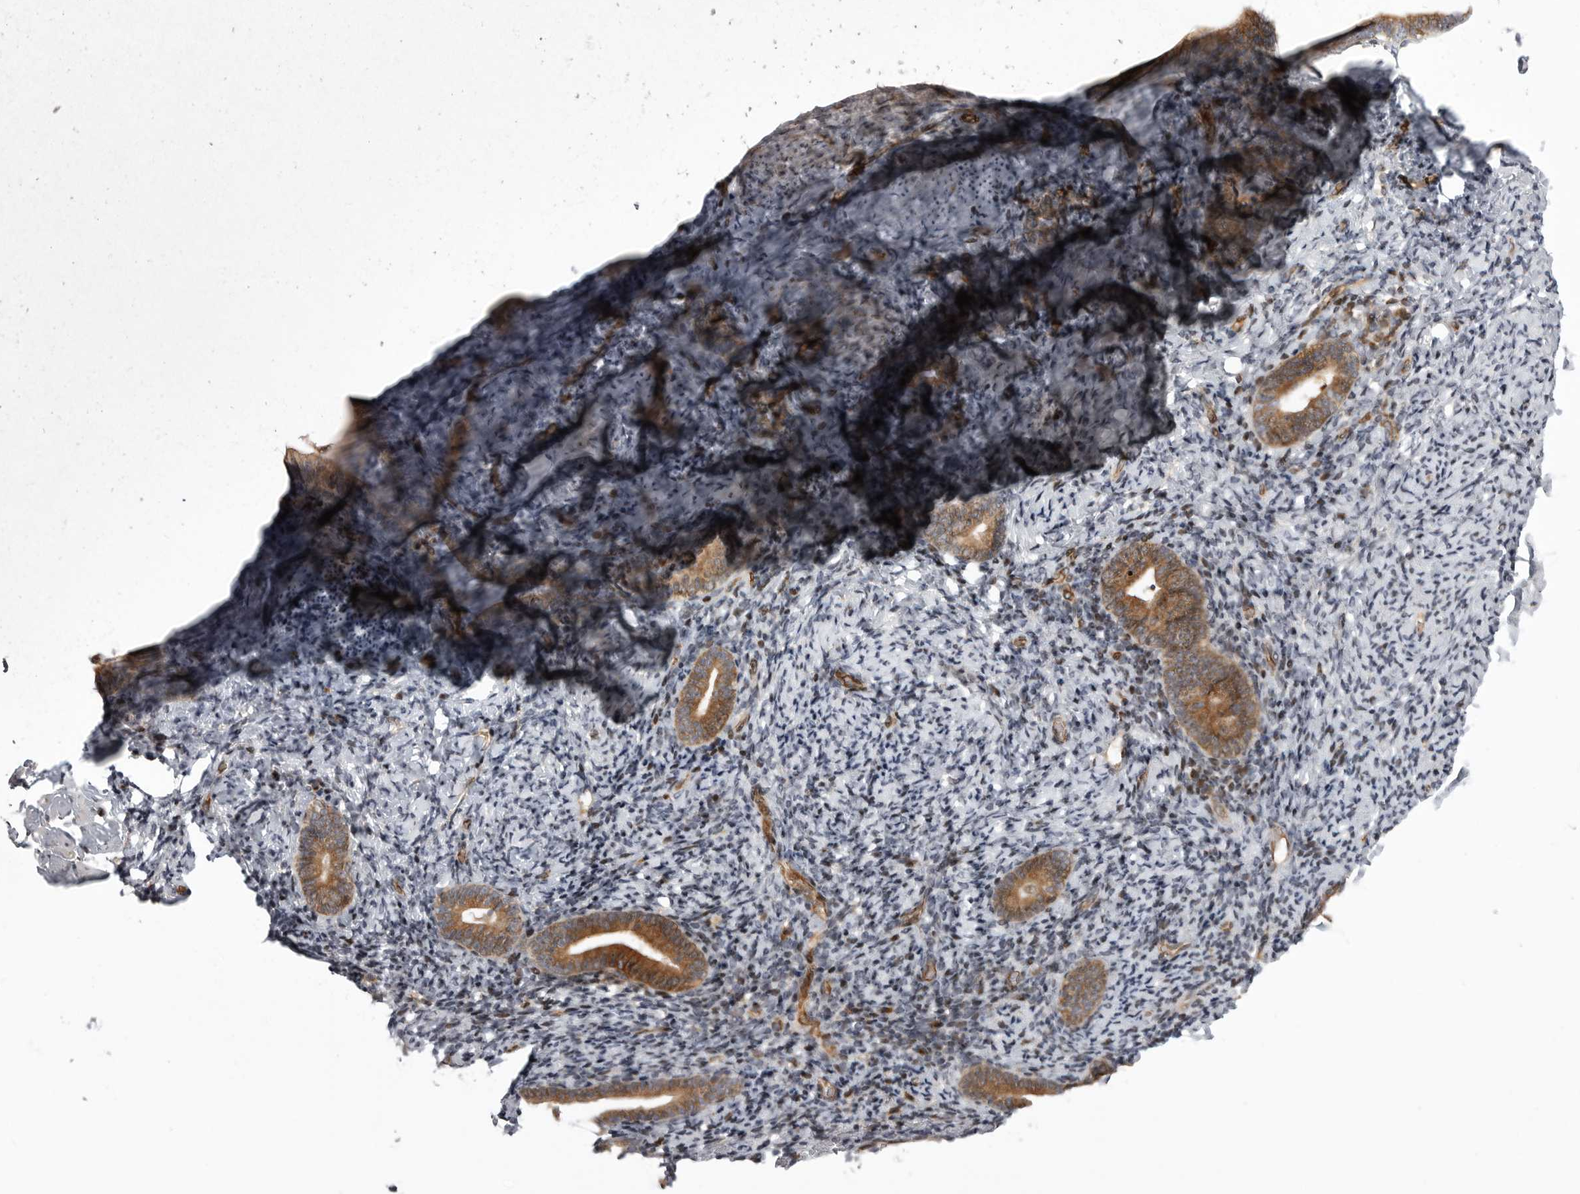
{"staining": {"intensity": "negative", "quantity": "none", "location": "none"}, "tissue": "endometrium", "cell_type": "Cells in endometrial stroma", "image_type": "normal", "snomed": [{"axis": "morphology", "description": "Normal tissue, NOS"}, {"axis": "topography", "description": "Endometrium"}], "caption": "A high-resolution histopathology image shows immunohistochemistry staining of unremarkable endometrium, which shows no significant positivity in cells in endometrial stroma. (Brightfield microscopy of DAB IHC at high magnification).", "gene": "ABL1", "patient": {"sex": "female", "age": 51}}